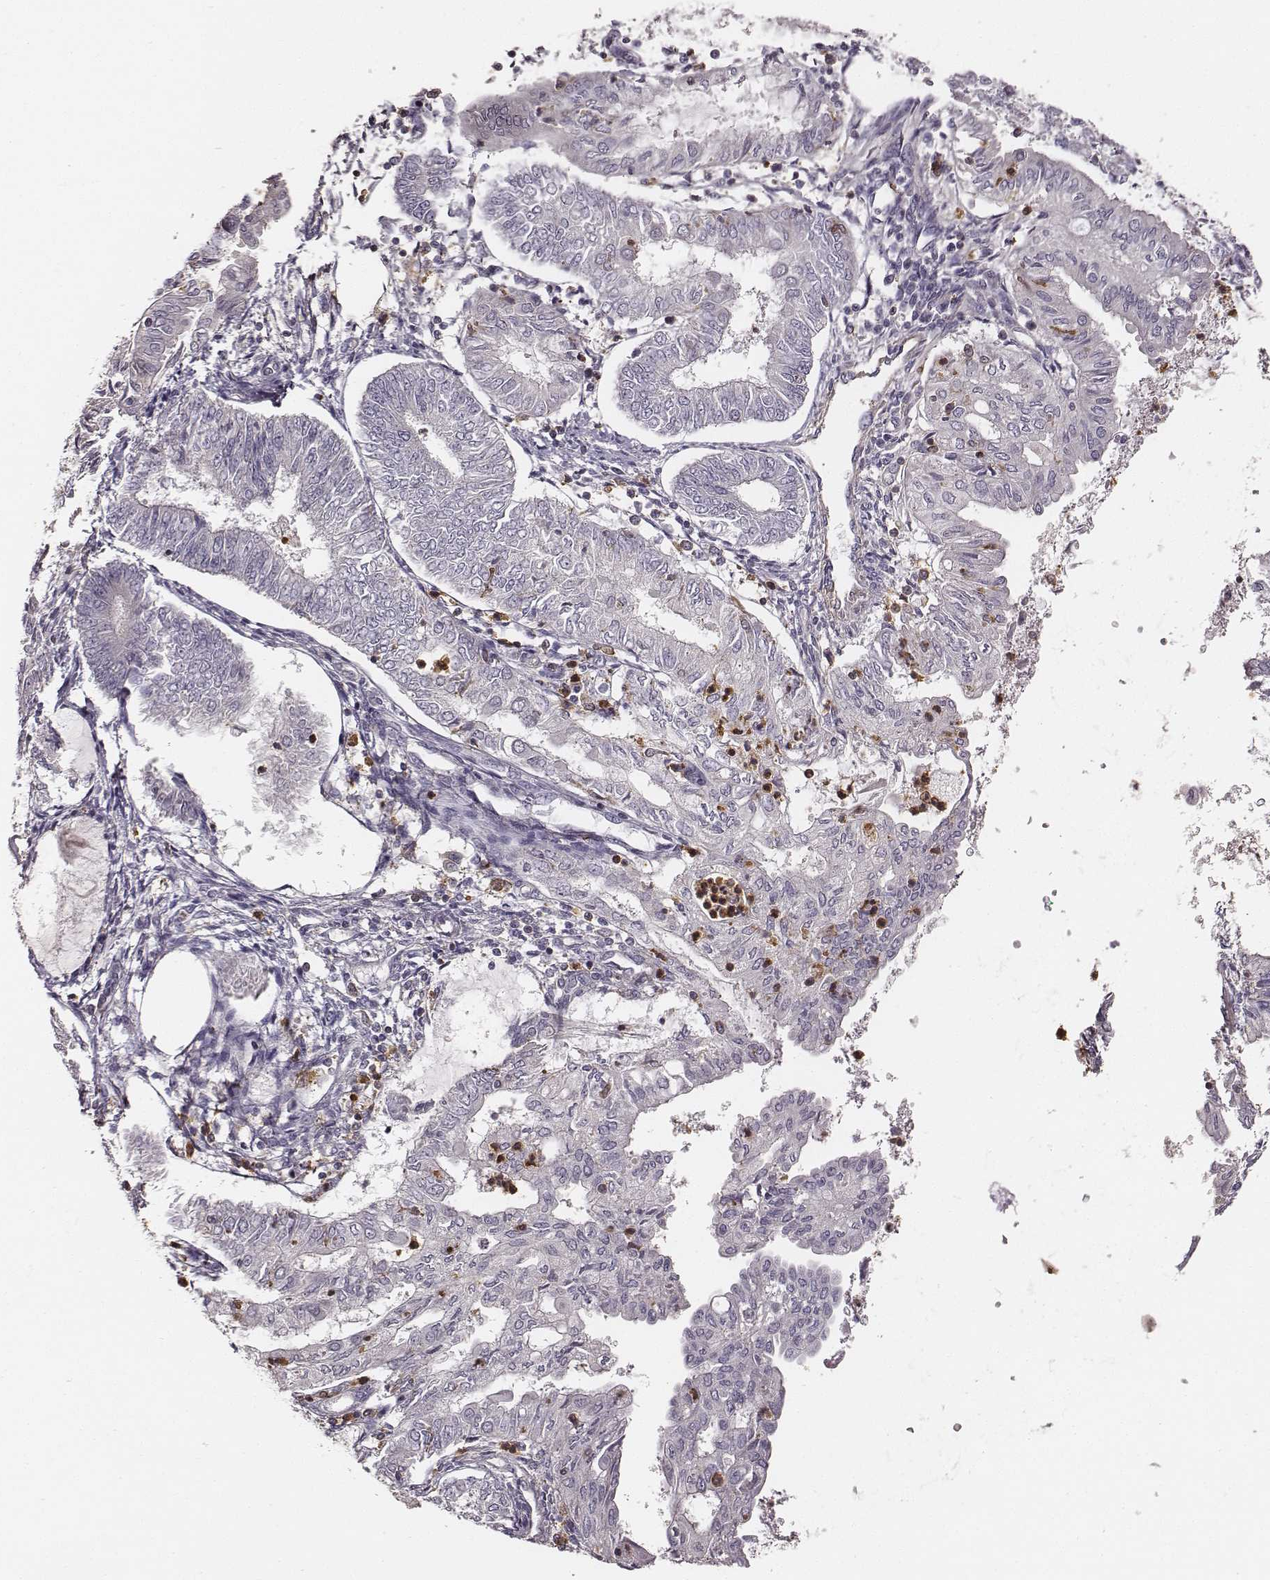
{"staining": {"intensity": "negative", "quantity": "none", "location": "none"}, "tissue": "endometrial cancer", "cell_type": "Tumor cells", "image_type": "cancer", "snomed": [{"axis": "morphology", "description": "Adenocarcinoma, NOS"}, {"axis": "topography", "description": "Endometrium"}], "caption": "An image of endometrial cancer stained for a protein shows no brown staining in tumor cells.", "gene": "ZYX", "patient": {"sex": "female", "age": 68}}